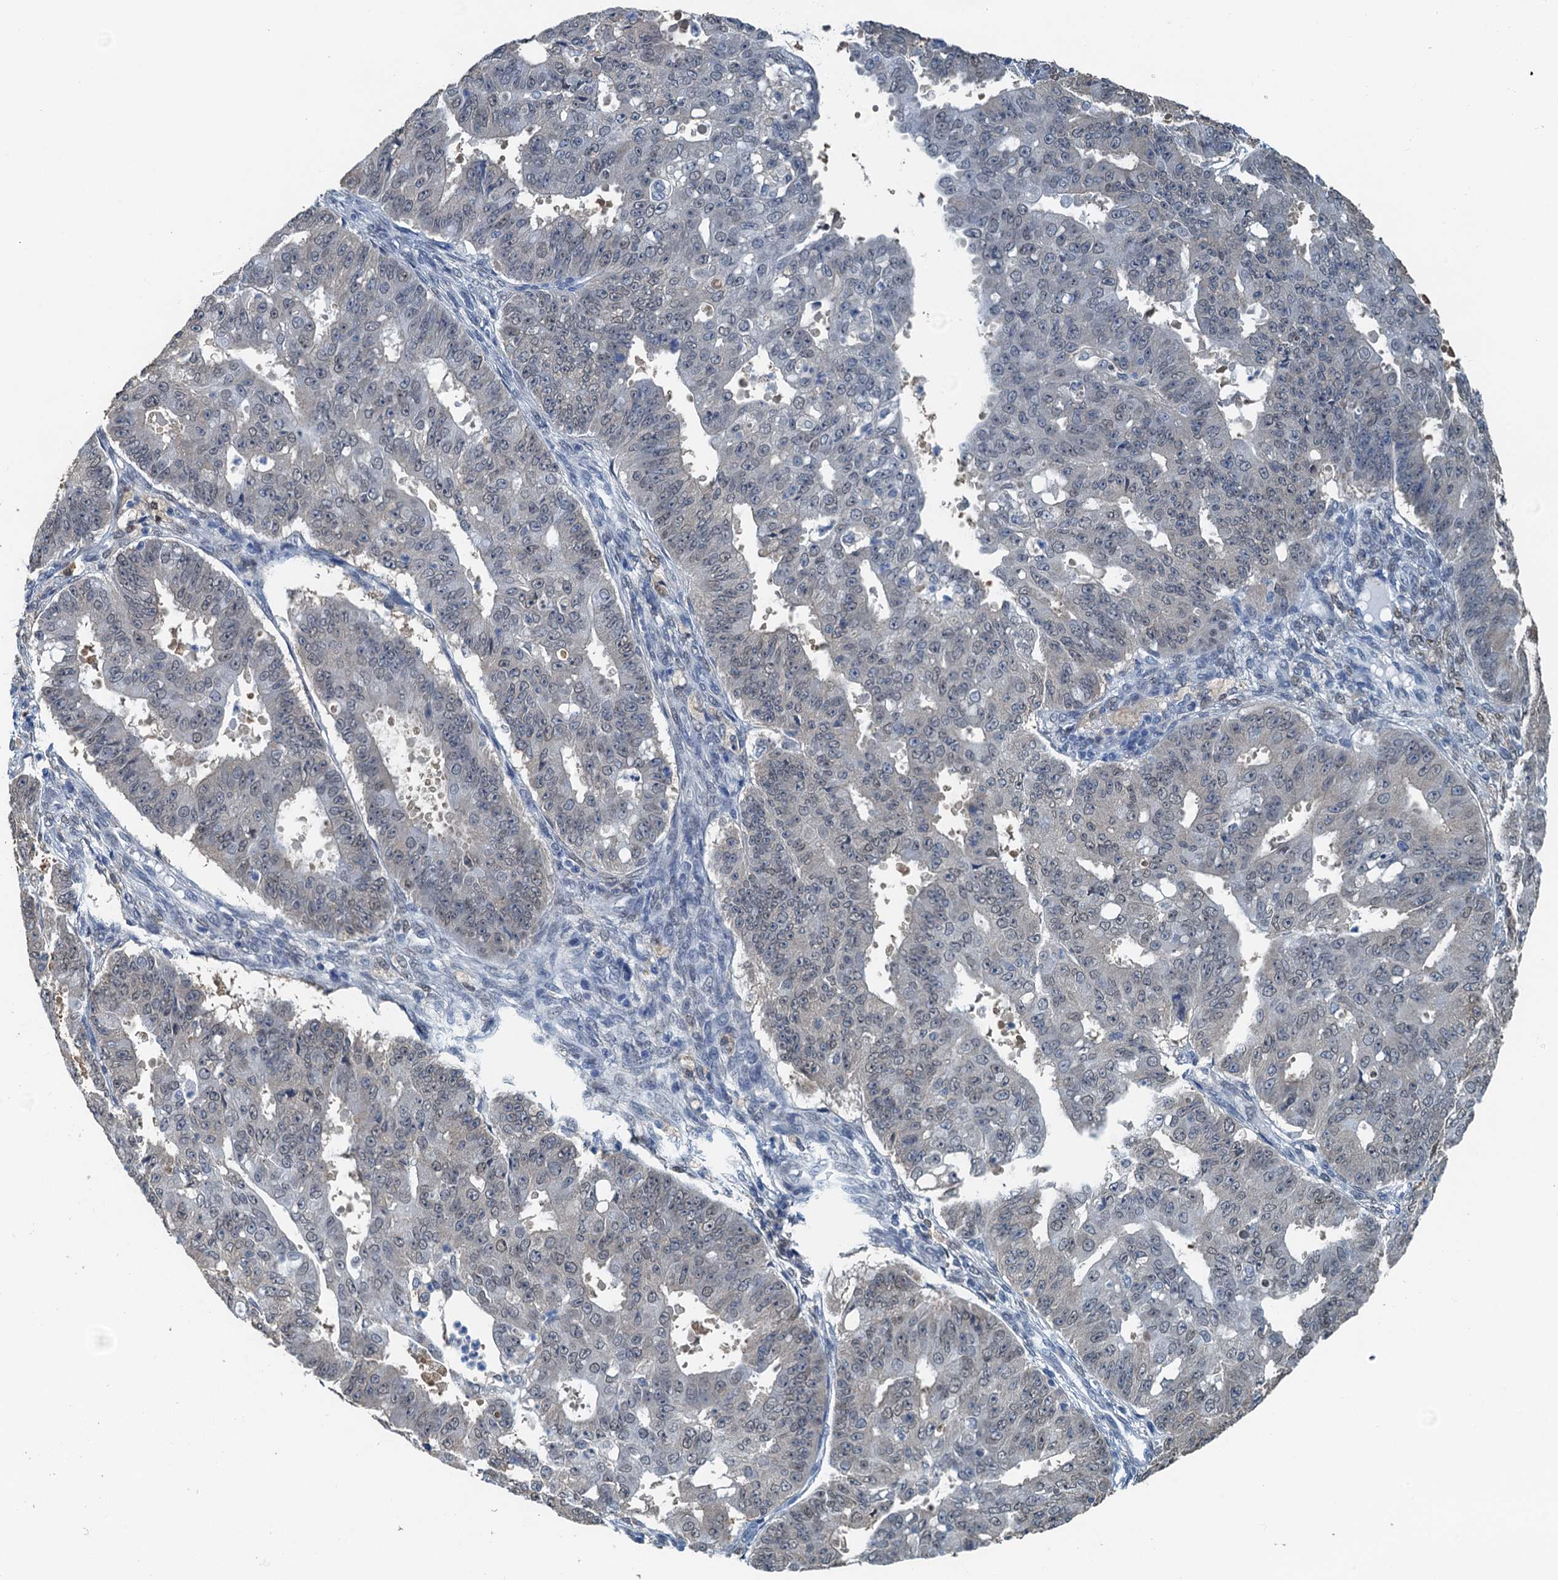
{"staining": {"intensity": "negative", "quantity": "none", "location": "none"}, "tissue": "ovarian cancer", "cell_type": "Tumor cells", "image_type": "cancer", "snomed": [{"axis": "morphology", "description": "Carcinoma, endometroid"}, {"axis": "topography", "description": "Appendix"}, {"axis": "topography", "description": "Ovary"}], "caption": "Immunohistochemical staining of human ovarian cancer reveals no significant expression in tumor cells.", "gene": "AHCY", "patient": {"sex": "female", "age": 42}}